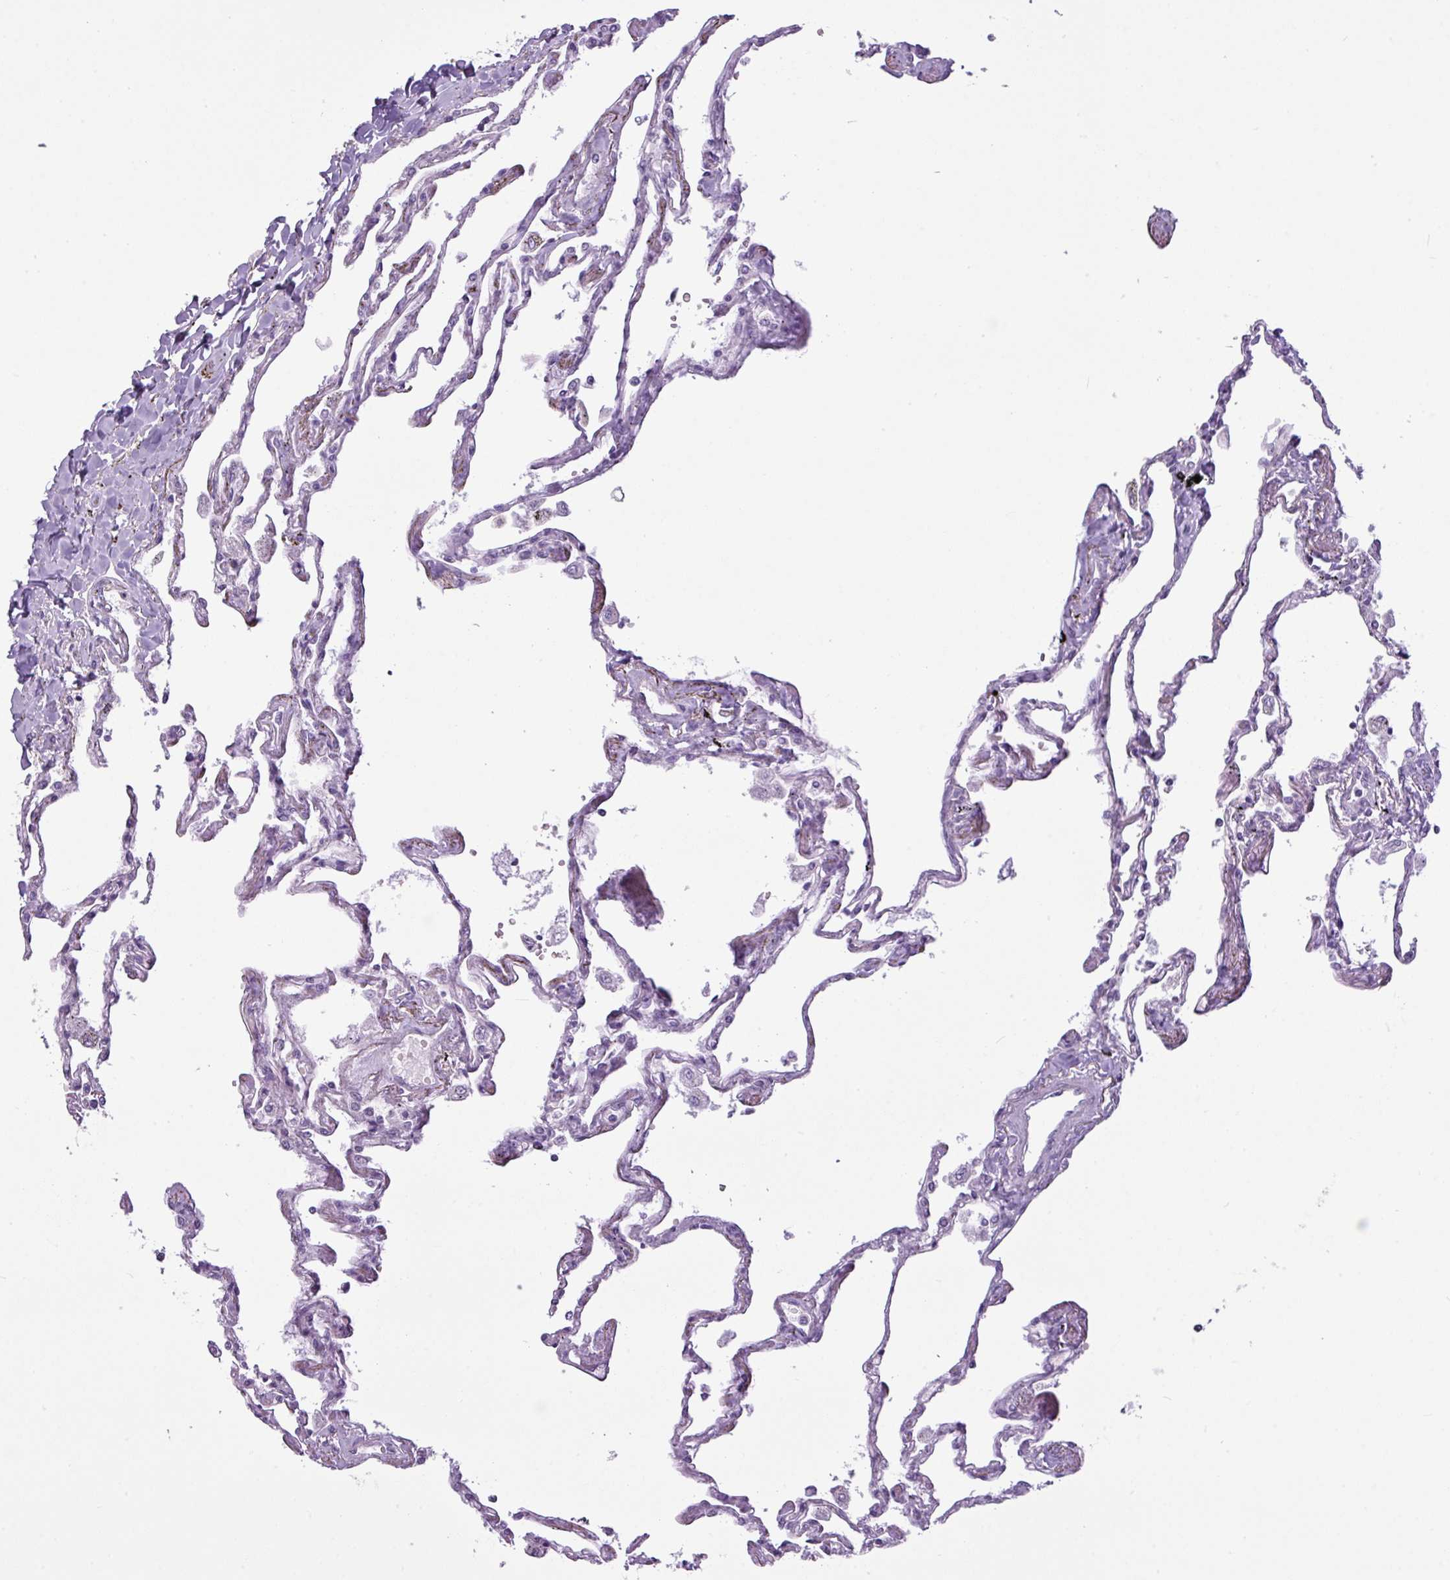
{"staining": {"intensity": "weak", "quantity": "<25%", "location": "cytoplasmic/membranous"}, "tissue": "lung", "cell_type": "Alveolar cells", "image_type": "normal", "snomed": [{"axis": "morphology", "description": "Normal tissue, NOS"}, {"axis": "topography", "description": "Lung"}], "caption": "High magnification brightfield microscopy of normal lung stained with DAB (3,3'-diaminobenzidine) (brown) and counterstained with hematoxylin (blue): alveolar cells show no significant expression.", "gene": "CAMK2A", "patient": {"sex": "female", "age": 67}}